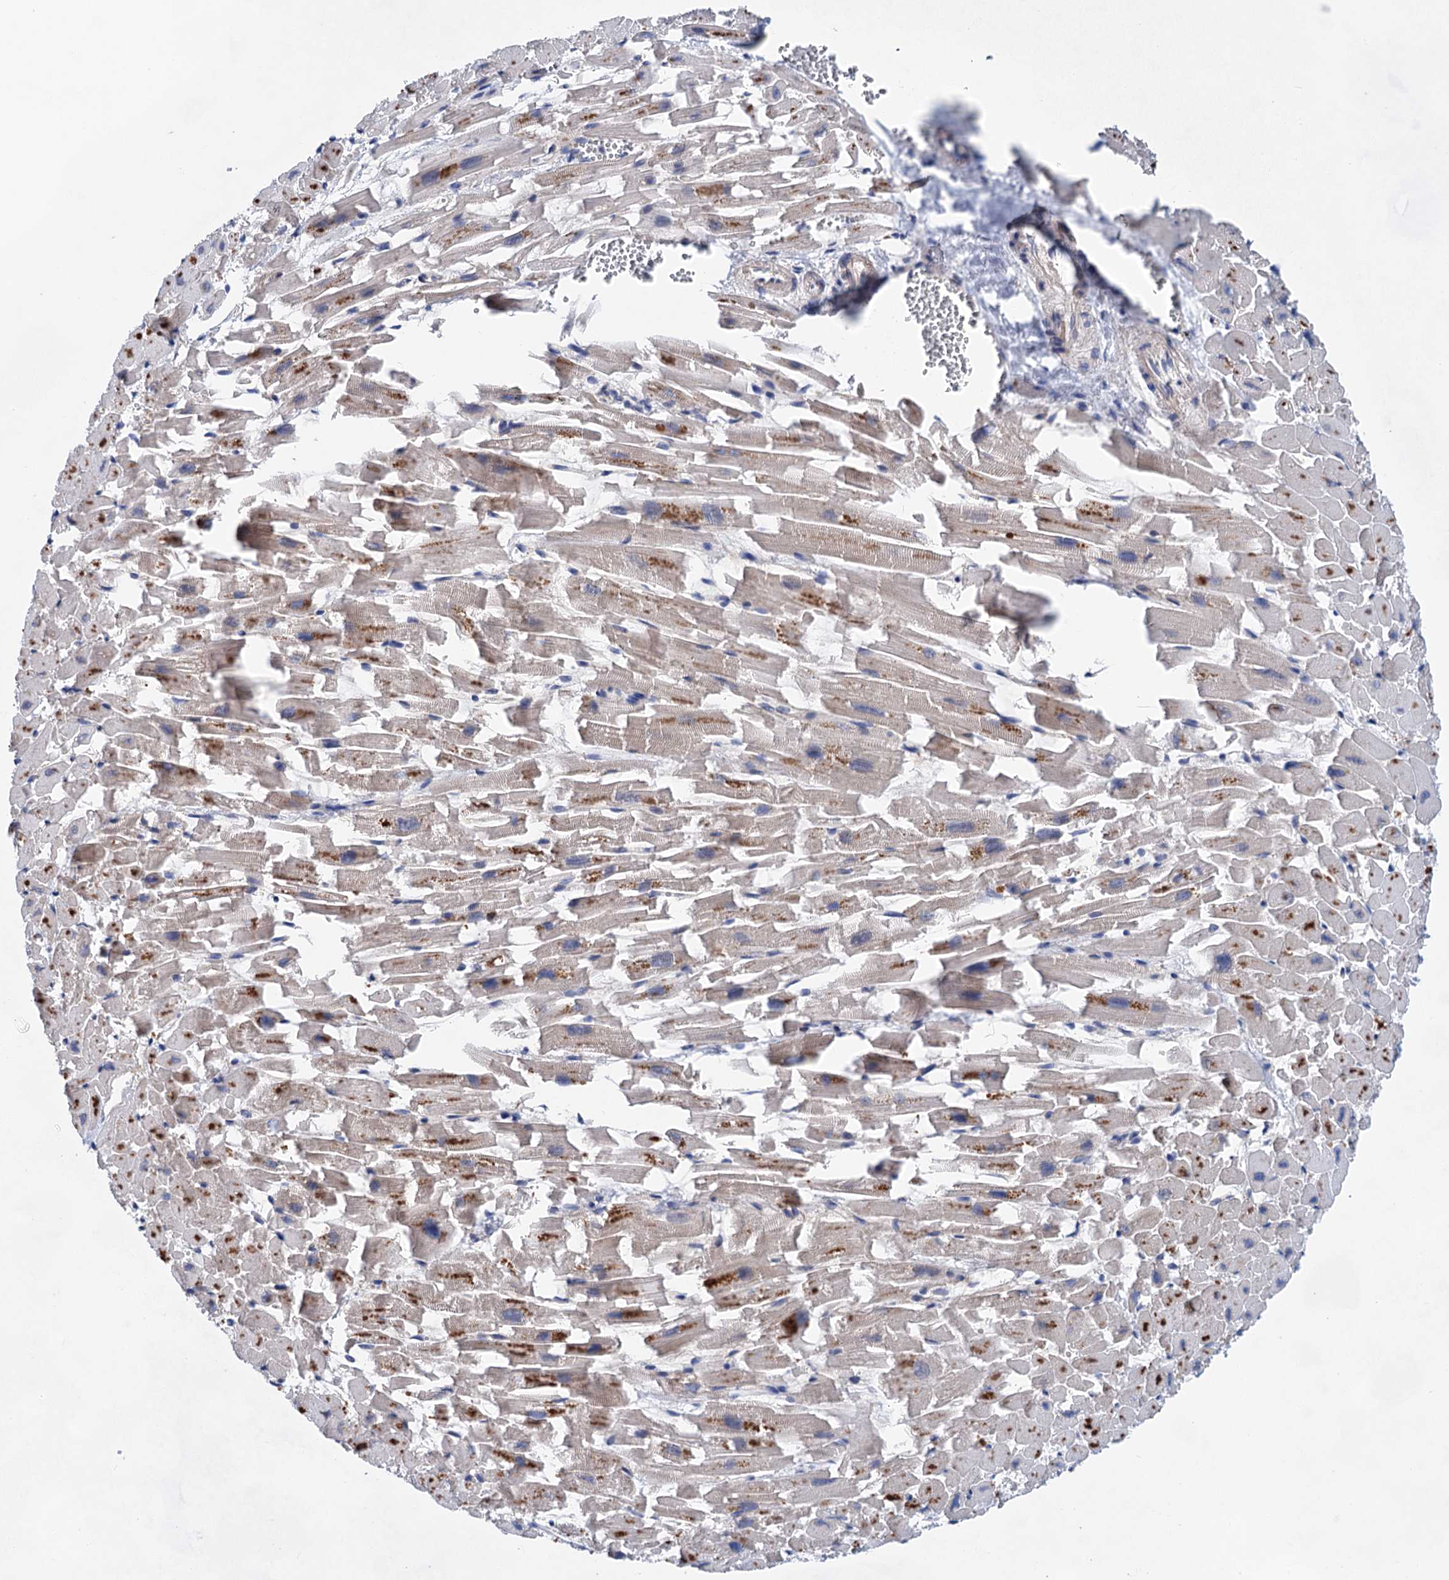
{"staining": {"intensity": "negative", "quantity": "none", "location": "none"}, "tissue": "heart muscle", "cell_type": "Cardiomyocytes", "image_type": "normal", "snomed": [{"axis": "morphology", "description": "Normal tissue, NOS"}, {"axis": "topography", "description": "Heart"}], "caption": "Immunohistochemistry (IHC) image of unremarkable human heart muscle stained for a protein (brown), which displays no staining in cardiomyocytes. (Stains: DAB immunohistochemistry with hematoxylin counter stain, Microscopy: brightfield microscopy at high magnification).", "gene": "MORN3", "patient": {"sex": "female", "age": 64}}